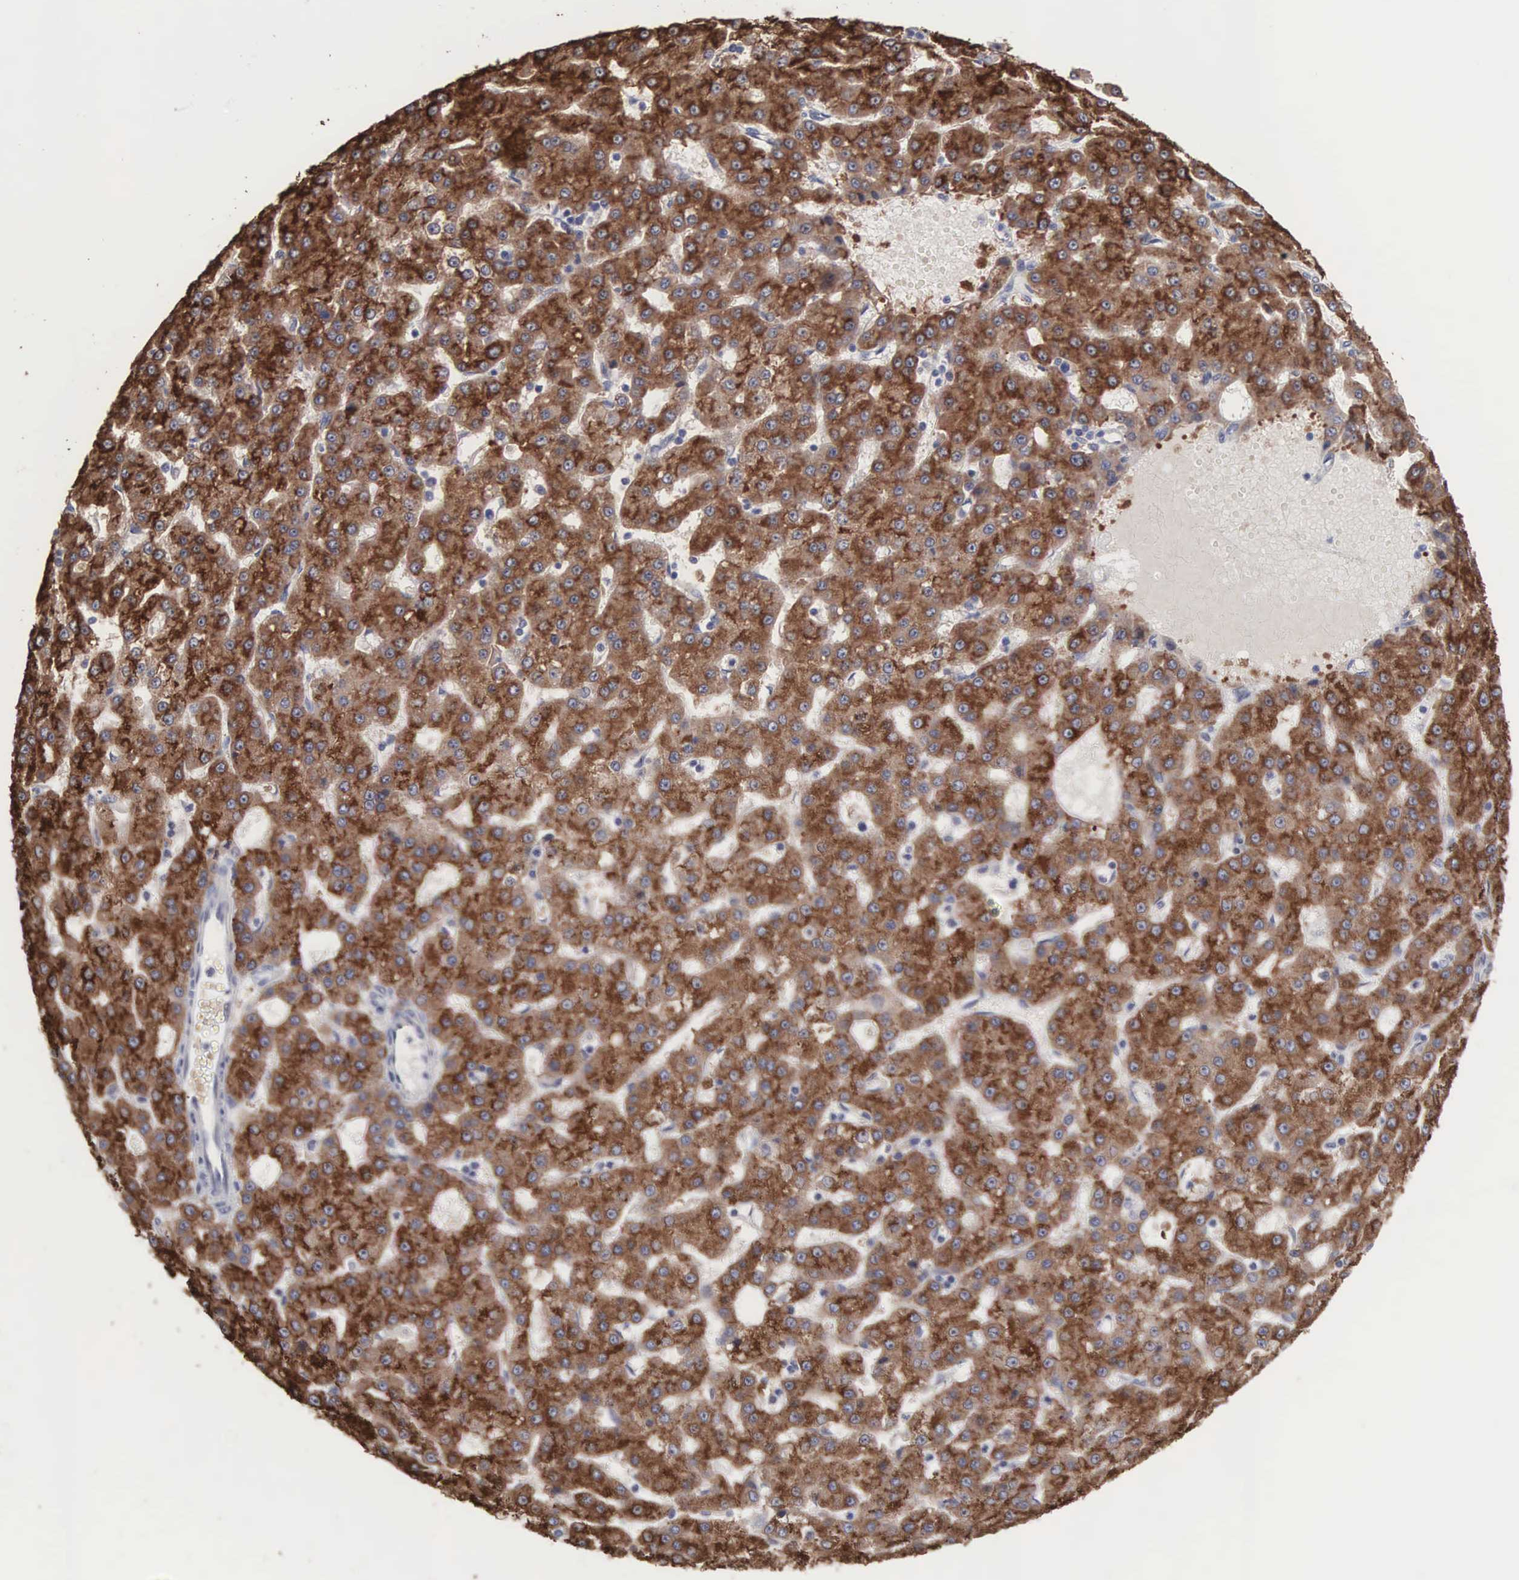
{"staining": {"intensity": "strong", "quantity": "25%-75%", "location": "cytoplasmic/membranous"}, "tissue": "liver cancer", "cell_type": "Tumor cells", "image_type": "cancer", "snomed": [{"axis": "morphology", "description": "Carcinoma, Hepatocellular, NOS"}, {"axis": "topography", "description": "Liver"}], "caption": "Immunohistochemical staining of human liver cancer (hepatocellular carcinoma) demonstrates high levels of strong cytoplasmic/membranous protein staining in about 25%-75% of tumor cells. (Brightfield microscopy of DAB IHC at high magnification).", "gene": "ACOT4", "patient": {"sex": "male", "age": 47}}